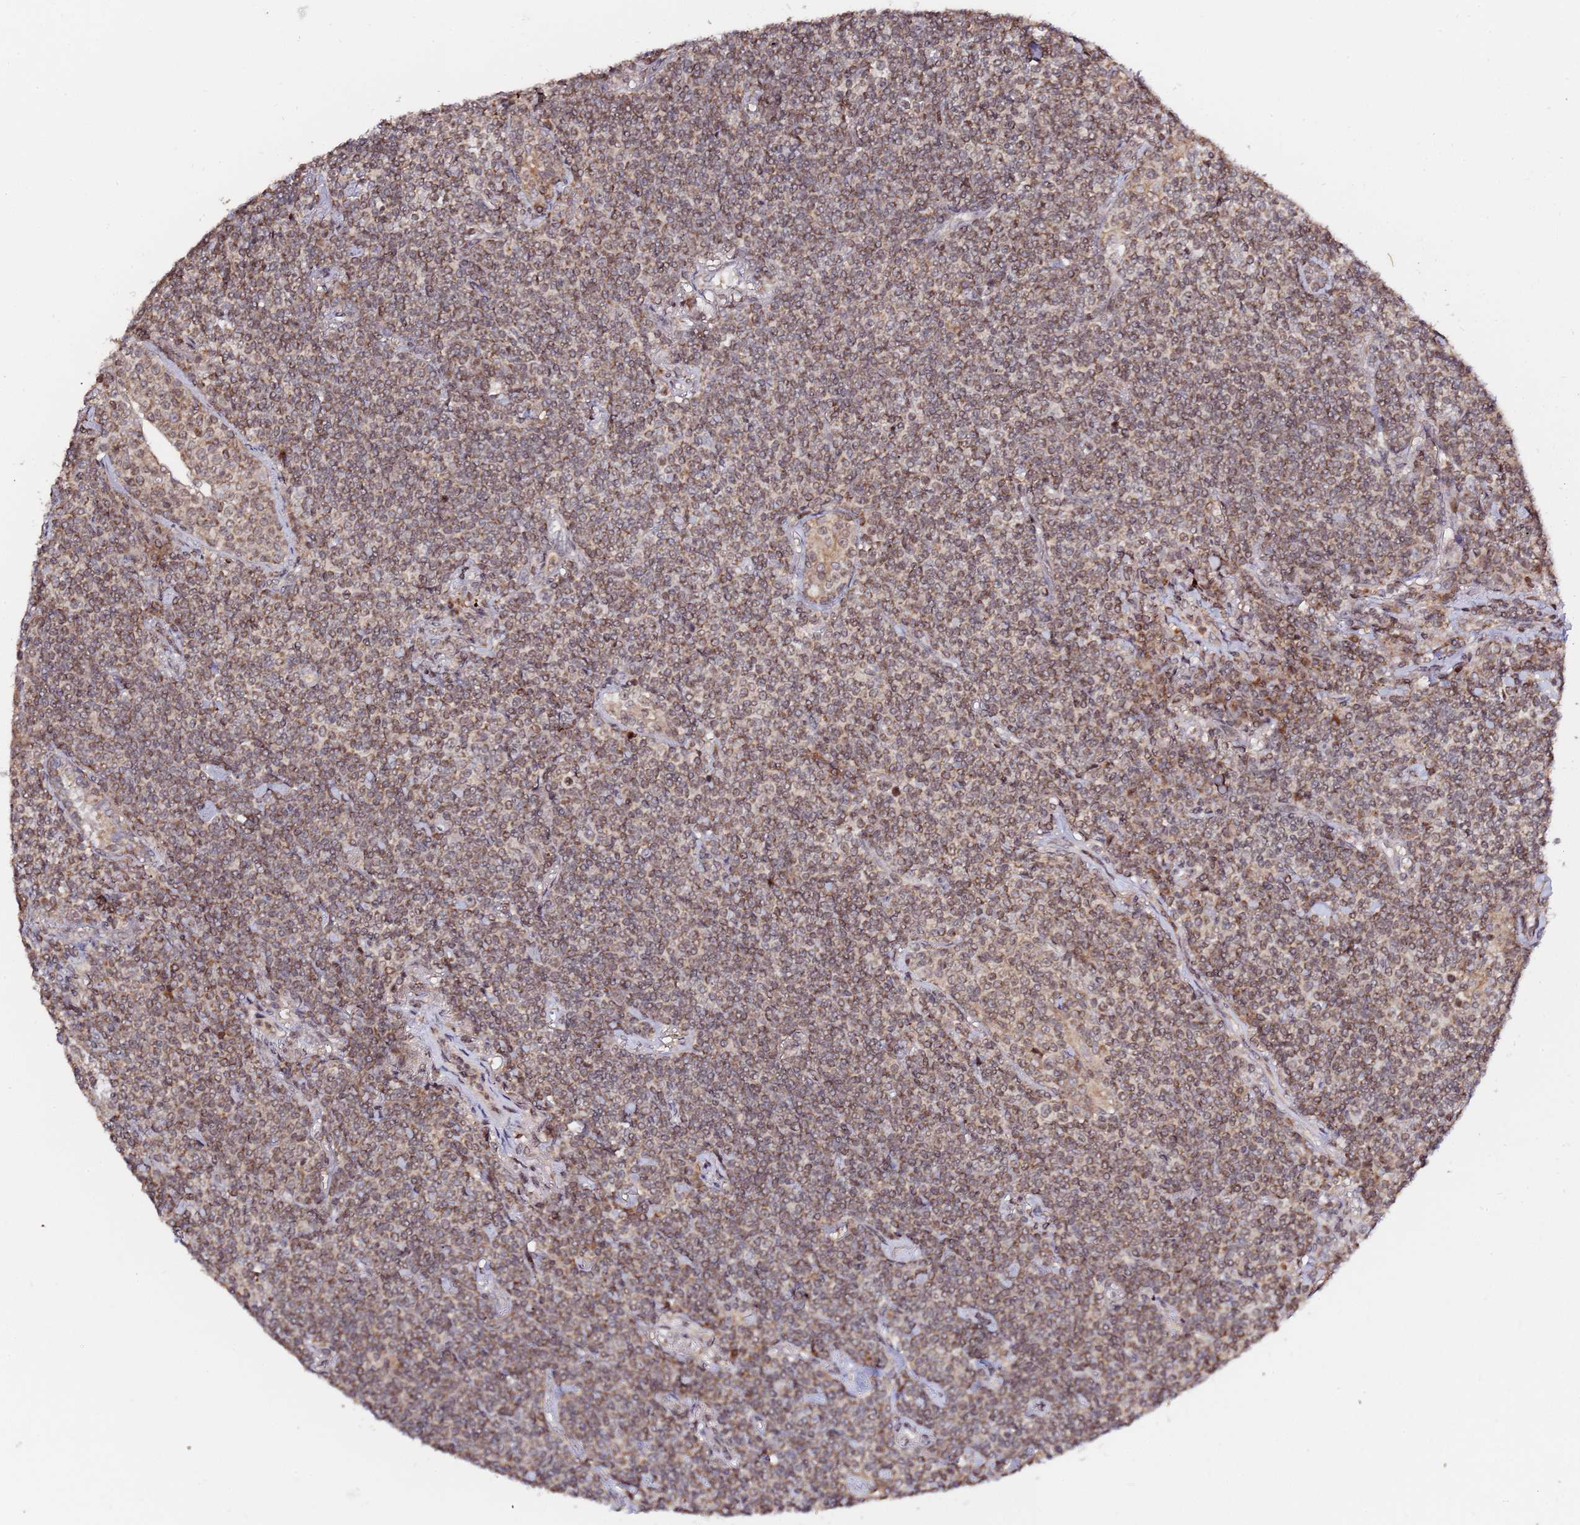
{"staining": {"intensity": "moderate", "quantity": ">75%", "location": "nuclear"}, "tissue": "lymphoma", "cell_type": "Tumor cells", "image_type": "cancer", "snomed": [{"axis": "morphology", "description": "Malignant lymphoma, non-Hodgkin's type, Low grade"}, {"axis": "topography", "description": "Lung"}], "caption": "DAB (3,3'-diaminobenzidine) immunohistochemical staining of human lymphoma shows moderate nuclear protein staining in about >75% of tumor cells. The protein of interest is stained brown, and the nuclei are stained in blue (DAB (3,3'-diaminobenzidine) IHC with brightfield microscopy, high magnification).", "gene": "RCOR2", "patient": {"sex": "female", "age": 71}}